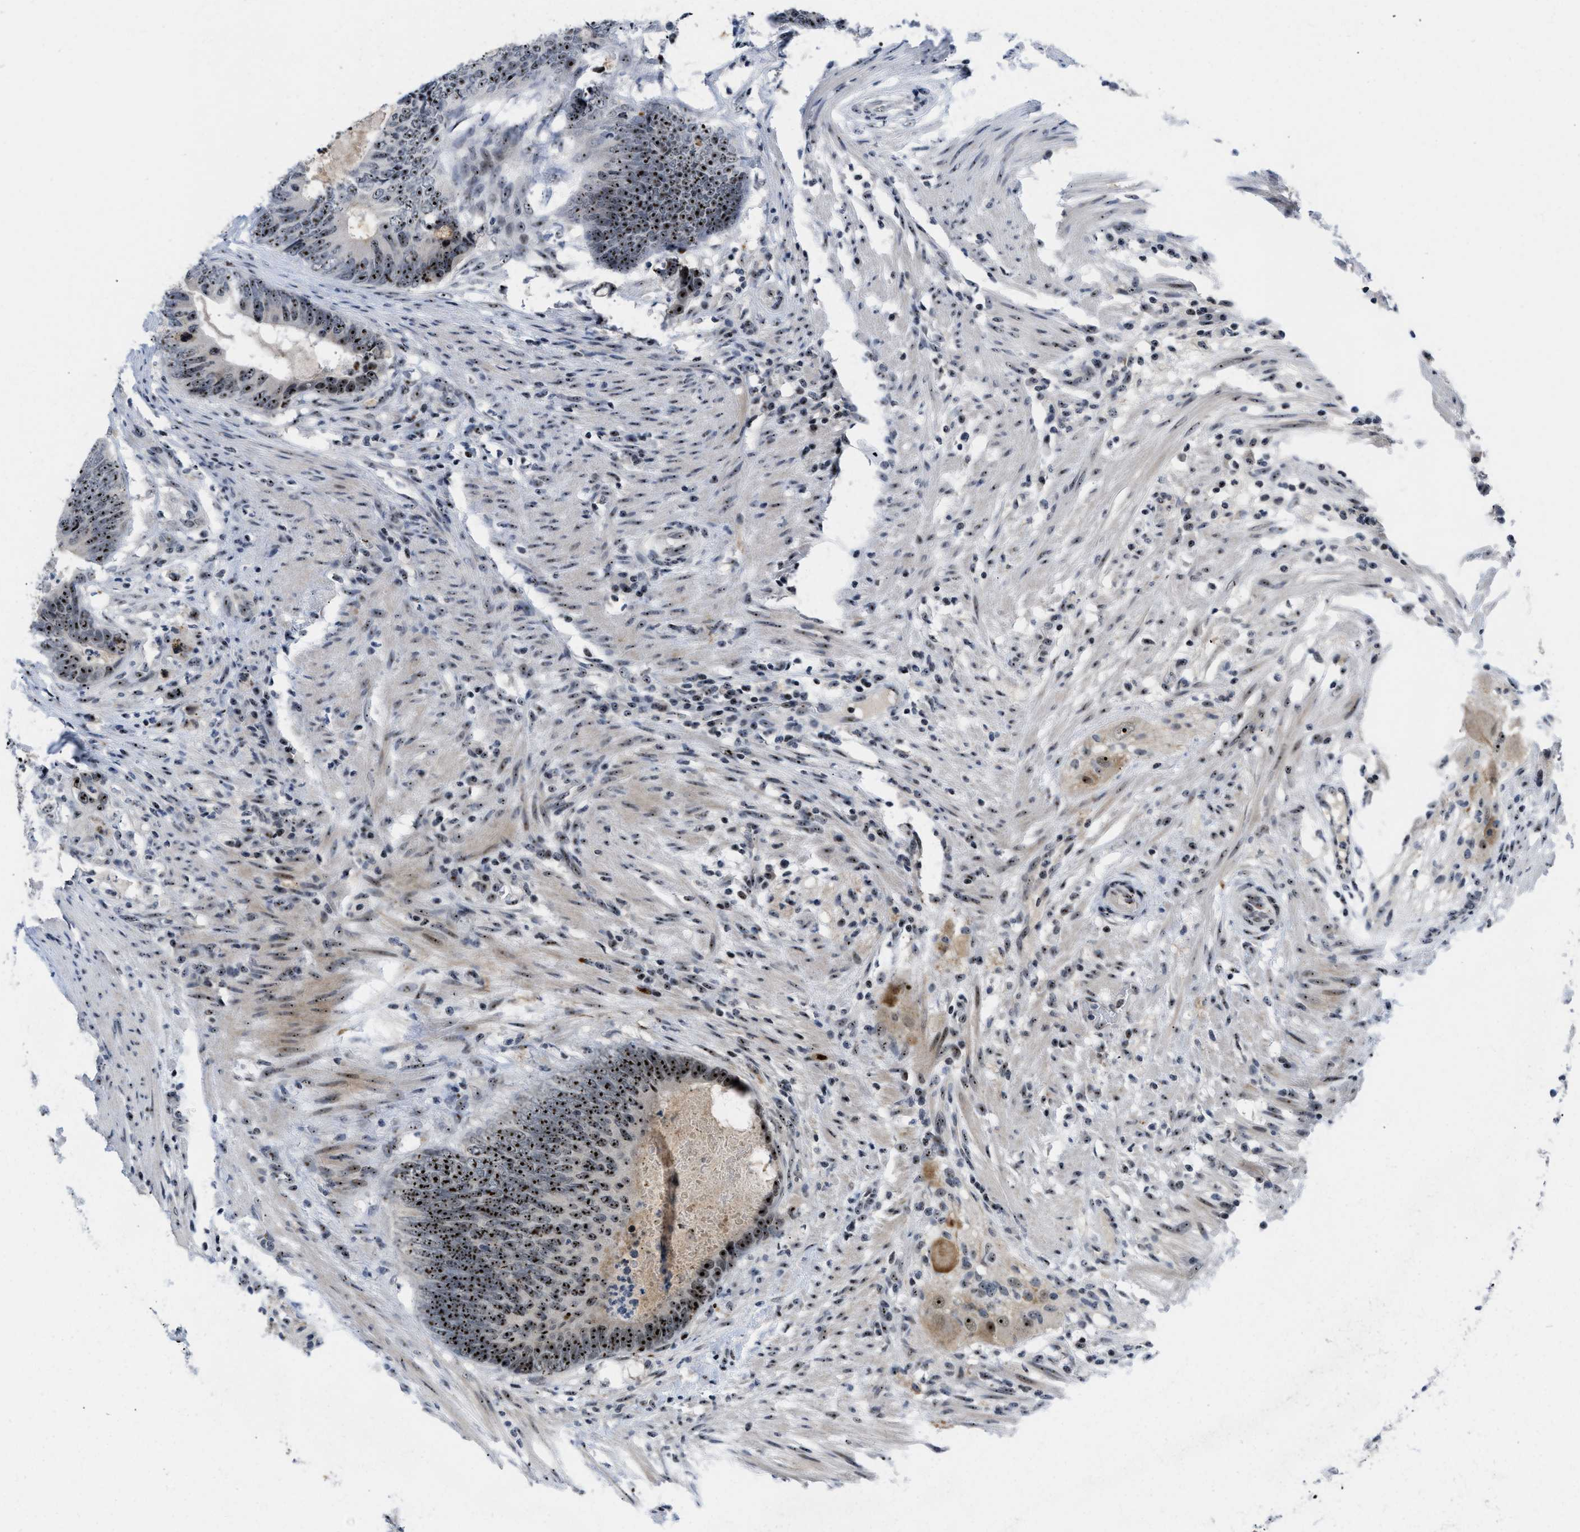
{"staining": {"intensity": "strong", "quantity": ">75%", "location": "nuclear"}, "tissue": "colorectal cancer", "cell_type": "Tumor cells", "image_type": "cancer", "snomed": [{"axis": "morphology", "description": "Adenocarcinoma, NOS"}, {"axis": "topography", "description": "Colon"}], "caption": "This is a photomicrograph of immunohistochemistry staining of colorectal cancer, which shows strong staining in the nuclear of tumor cells.", "gene": "NOP58", "patient": {"sex": "male", "age": 56}}